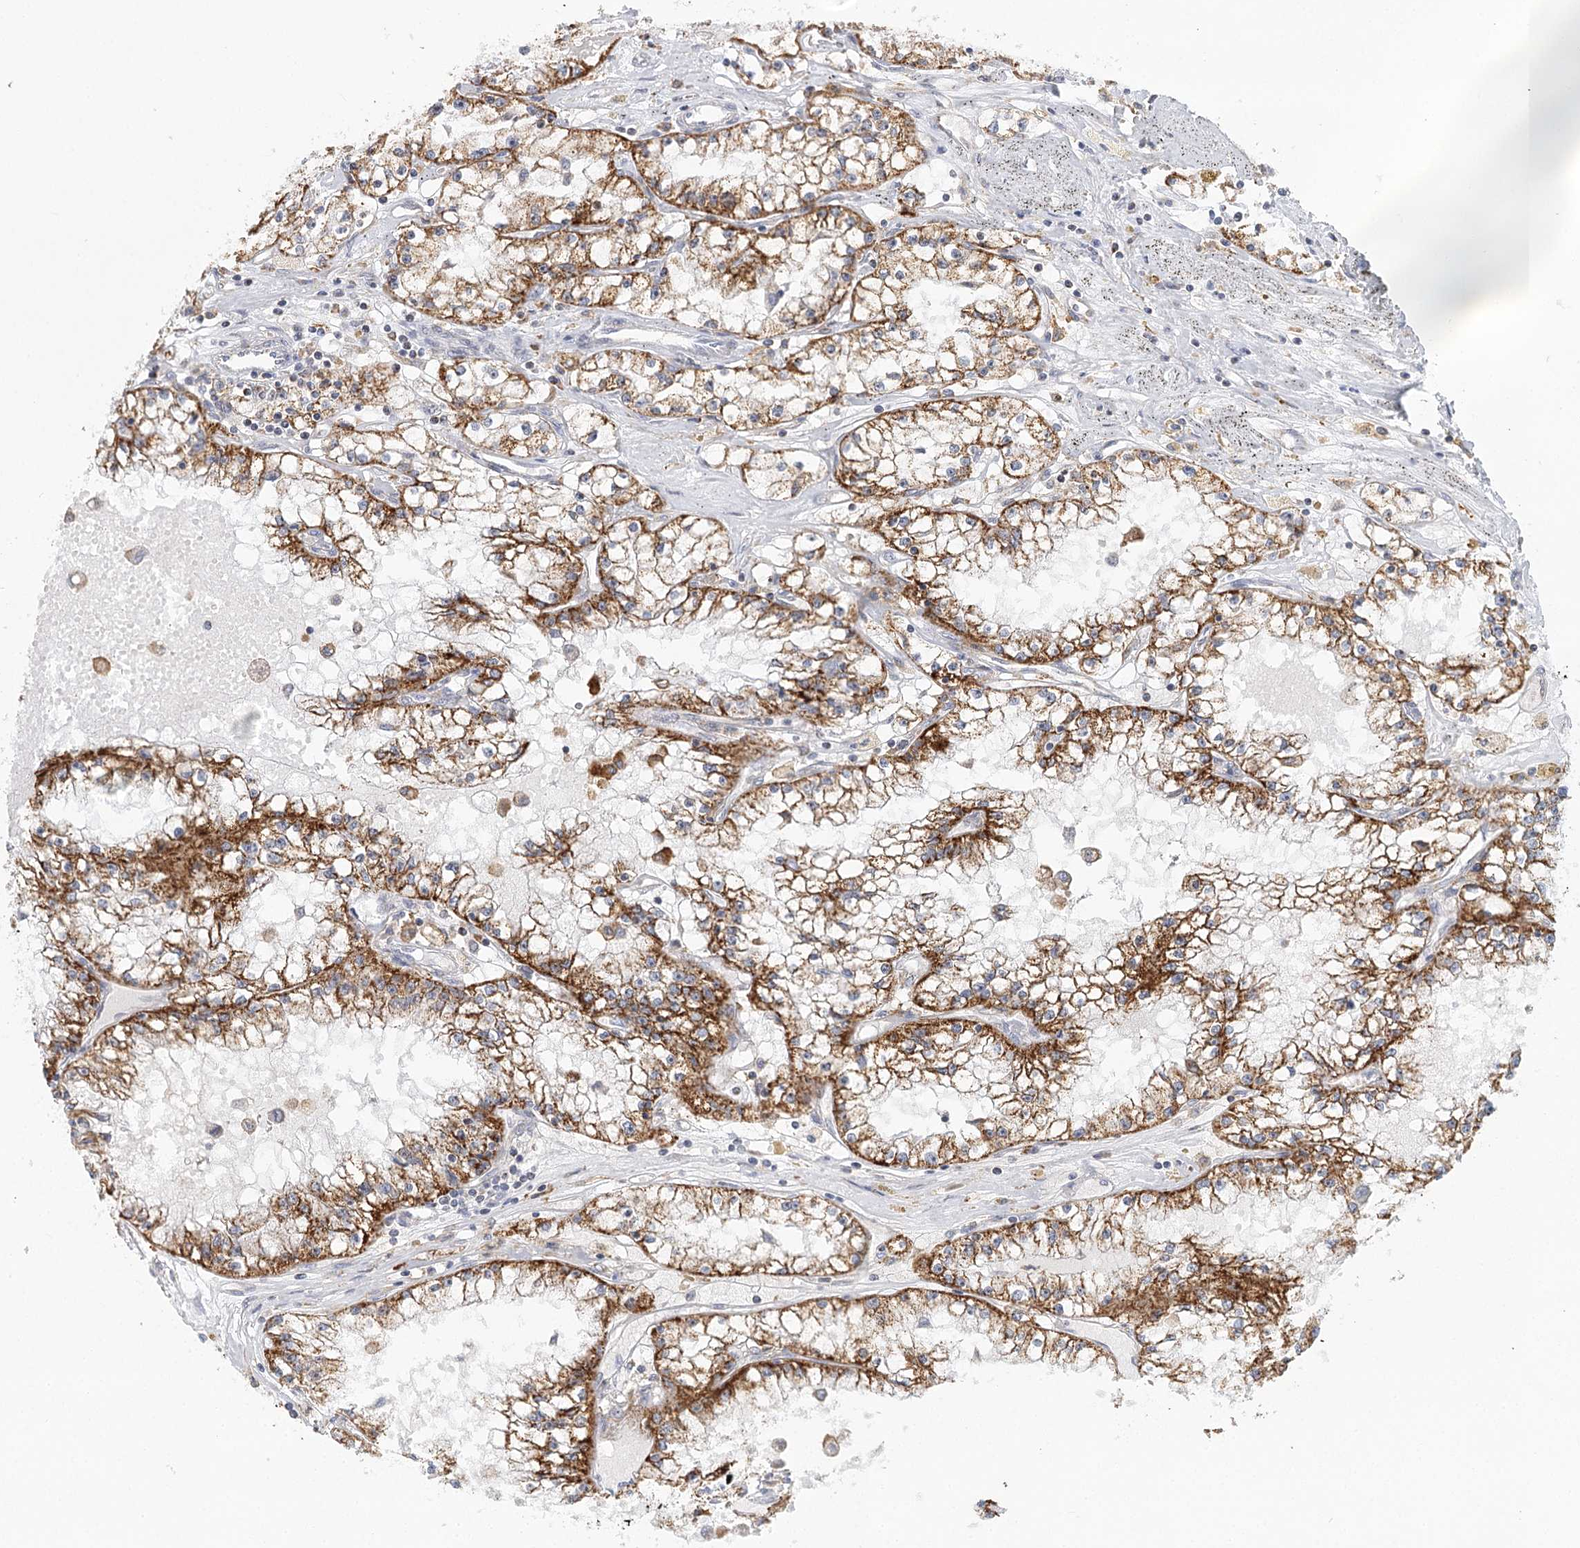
{"staining": {"intensity": "strong", "quantity": ">75%", "location": "cytoplasmic/membranous"}, "tissue": "renal cancer", "cell_type": "Tumor cells", "image_type": "cancer", "snomed": [{"axis": "morphology", "description": "Adenocarcinoma, NOS"}, {"axis": "topography", "description": "Kidney"}], "caption": "An image of renal adenocarcinoma stained for a protein reveals strong cytoplasmic/membranous brown staining in tumor cells.", "gene": "TAS1R1", "patient": {"sex": "male", "age": 56}}